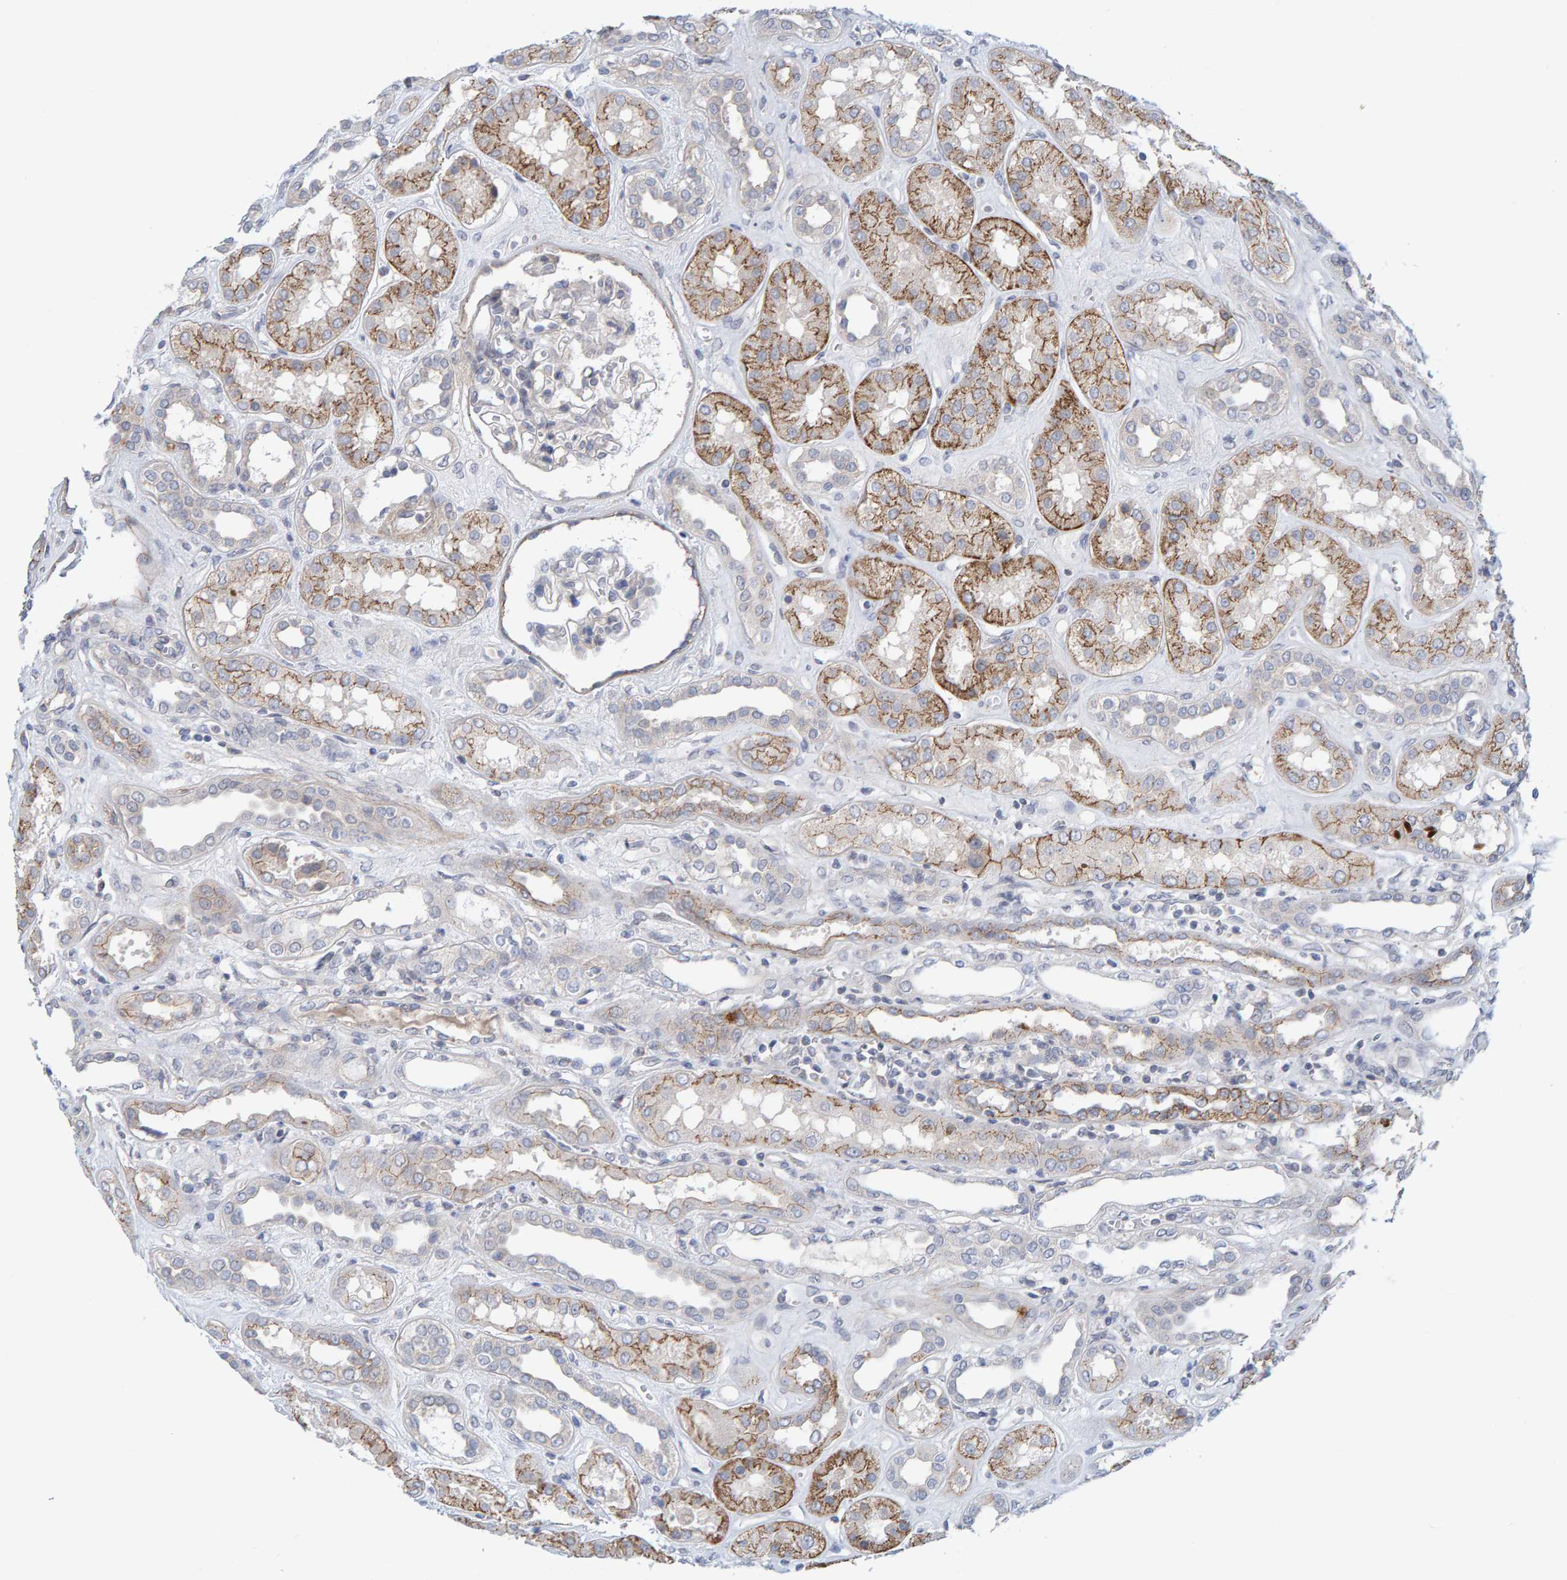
{"staining": {"intensity": "negative", "quantity": "none", "location": "none"}, "tissue": "kidney", "cell_type": "Cells in glomeruli", "image_type": "normal", "snomed": [{"axis": "morphology", "description": "Normal tissue, NOS"}, {"axis": "topography", "description": "Kidney"}], "caption": "This is a photomicrograph of immunohistochemistry (IHC) staining of unremarkable kidney, which shows no expression in cells in glomeruli.", "gene": "CDH2", "patient": {"sex": "male", "age": 59}}